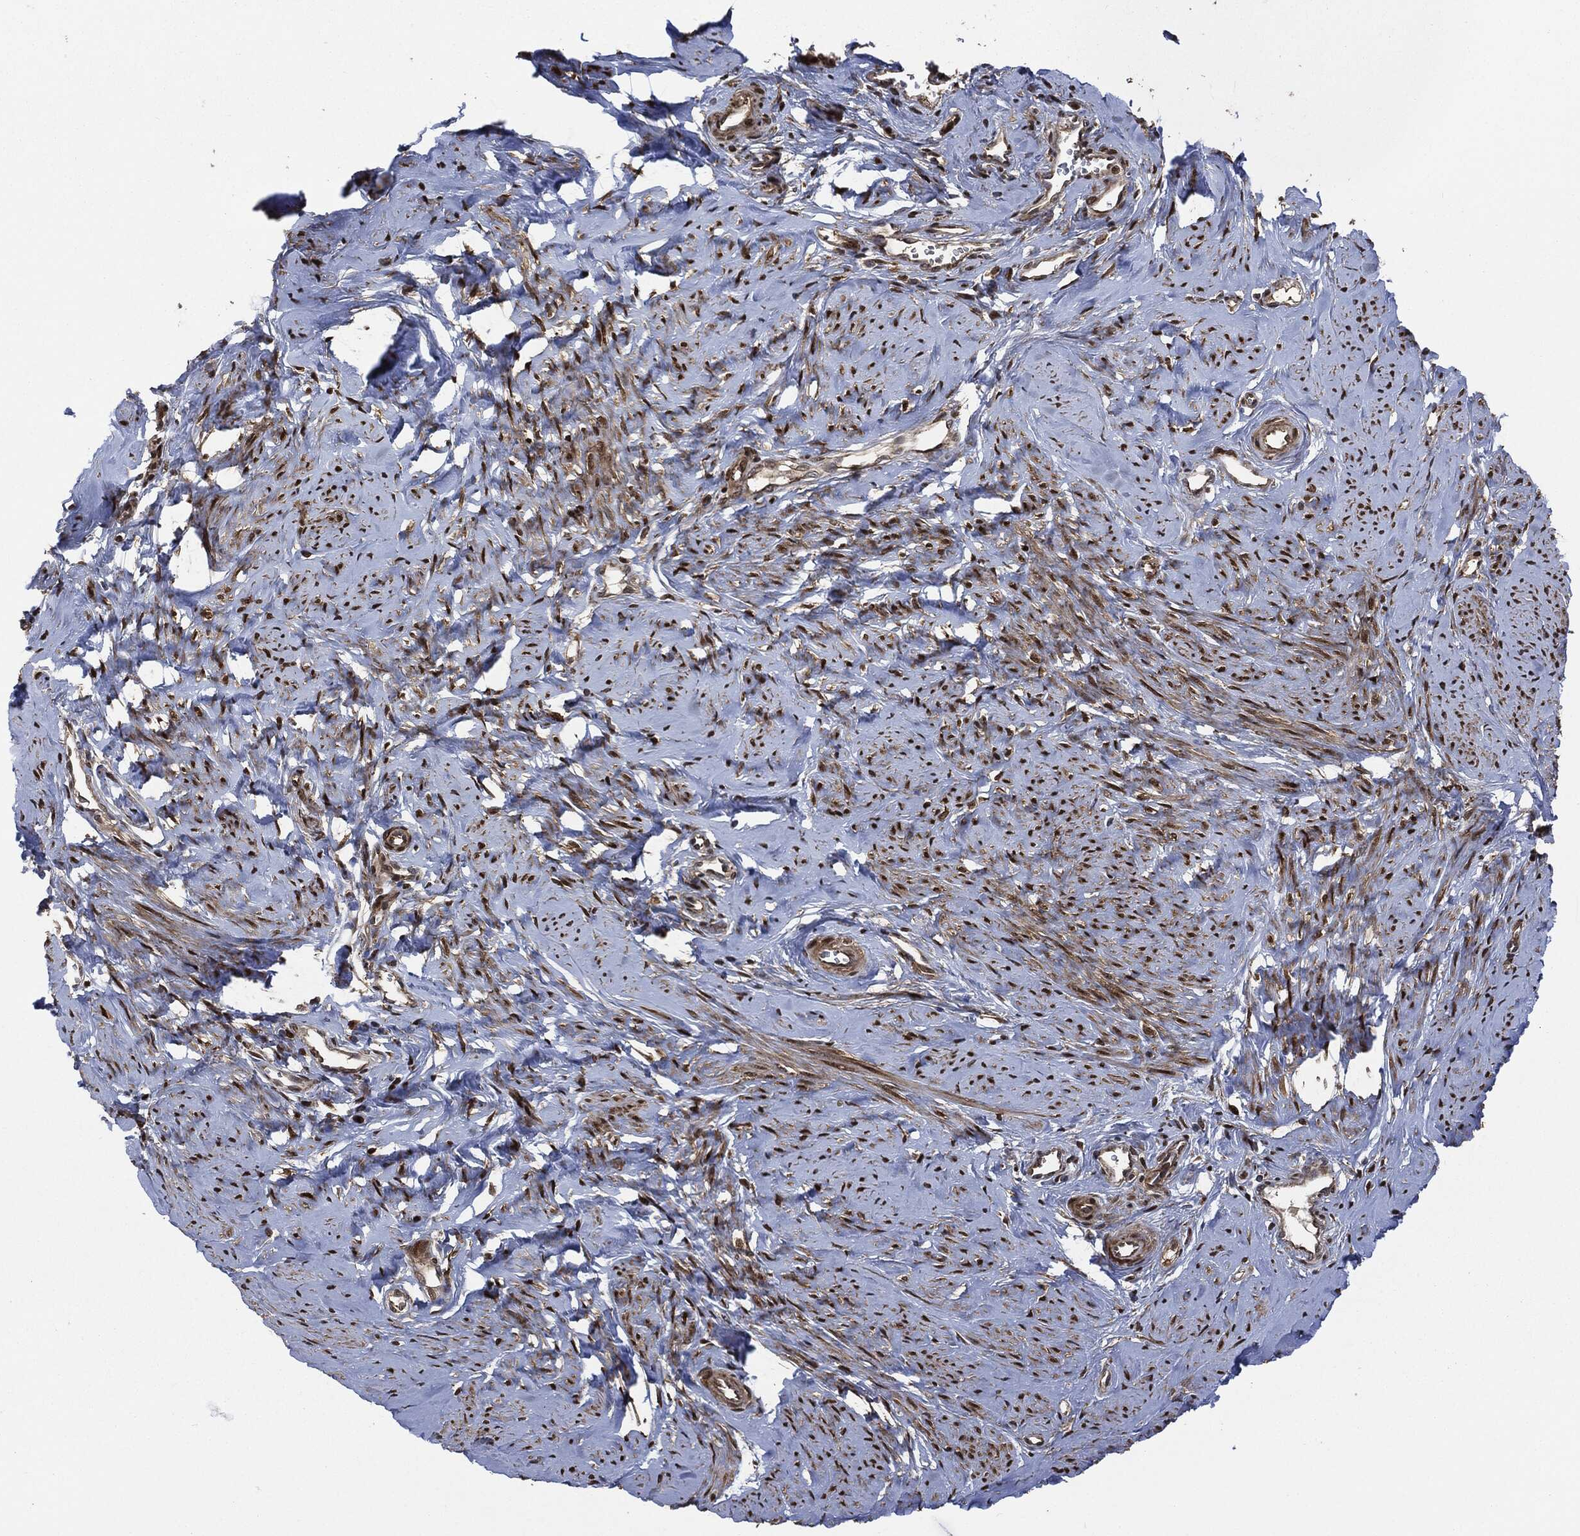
{"staining": {"intensity": "strong", "quantity": ">75%", "location": "nuclear"}, "tissue": "smooth muscle", "cell_type": "Smooth muscle cells", "image_type": "normal", "snomed": [{"axis": "morphology", "description": "Normal tissue, NOS"}, {"axis": "topography", "description": "Smooth muscle"}], "caption": "Strong nuclear expression is identified in about >75% of smooth muscle cells in benign smooth muscle. (DAB IHC with brightfield microscopy, high magnification).", "gene": "DCTN1", "patient": {"sex": "female", "age": 48}}